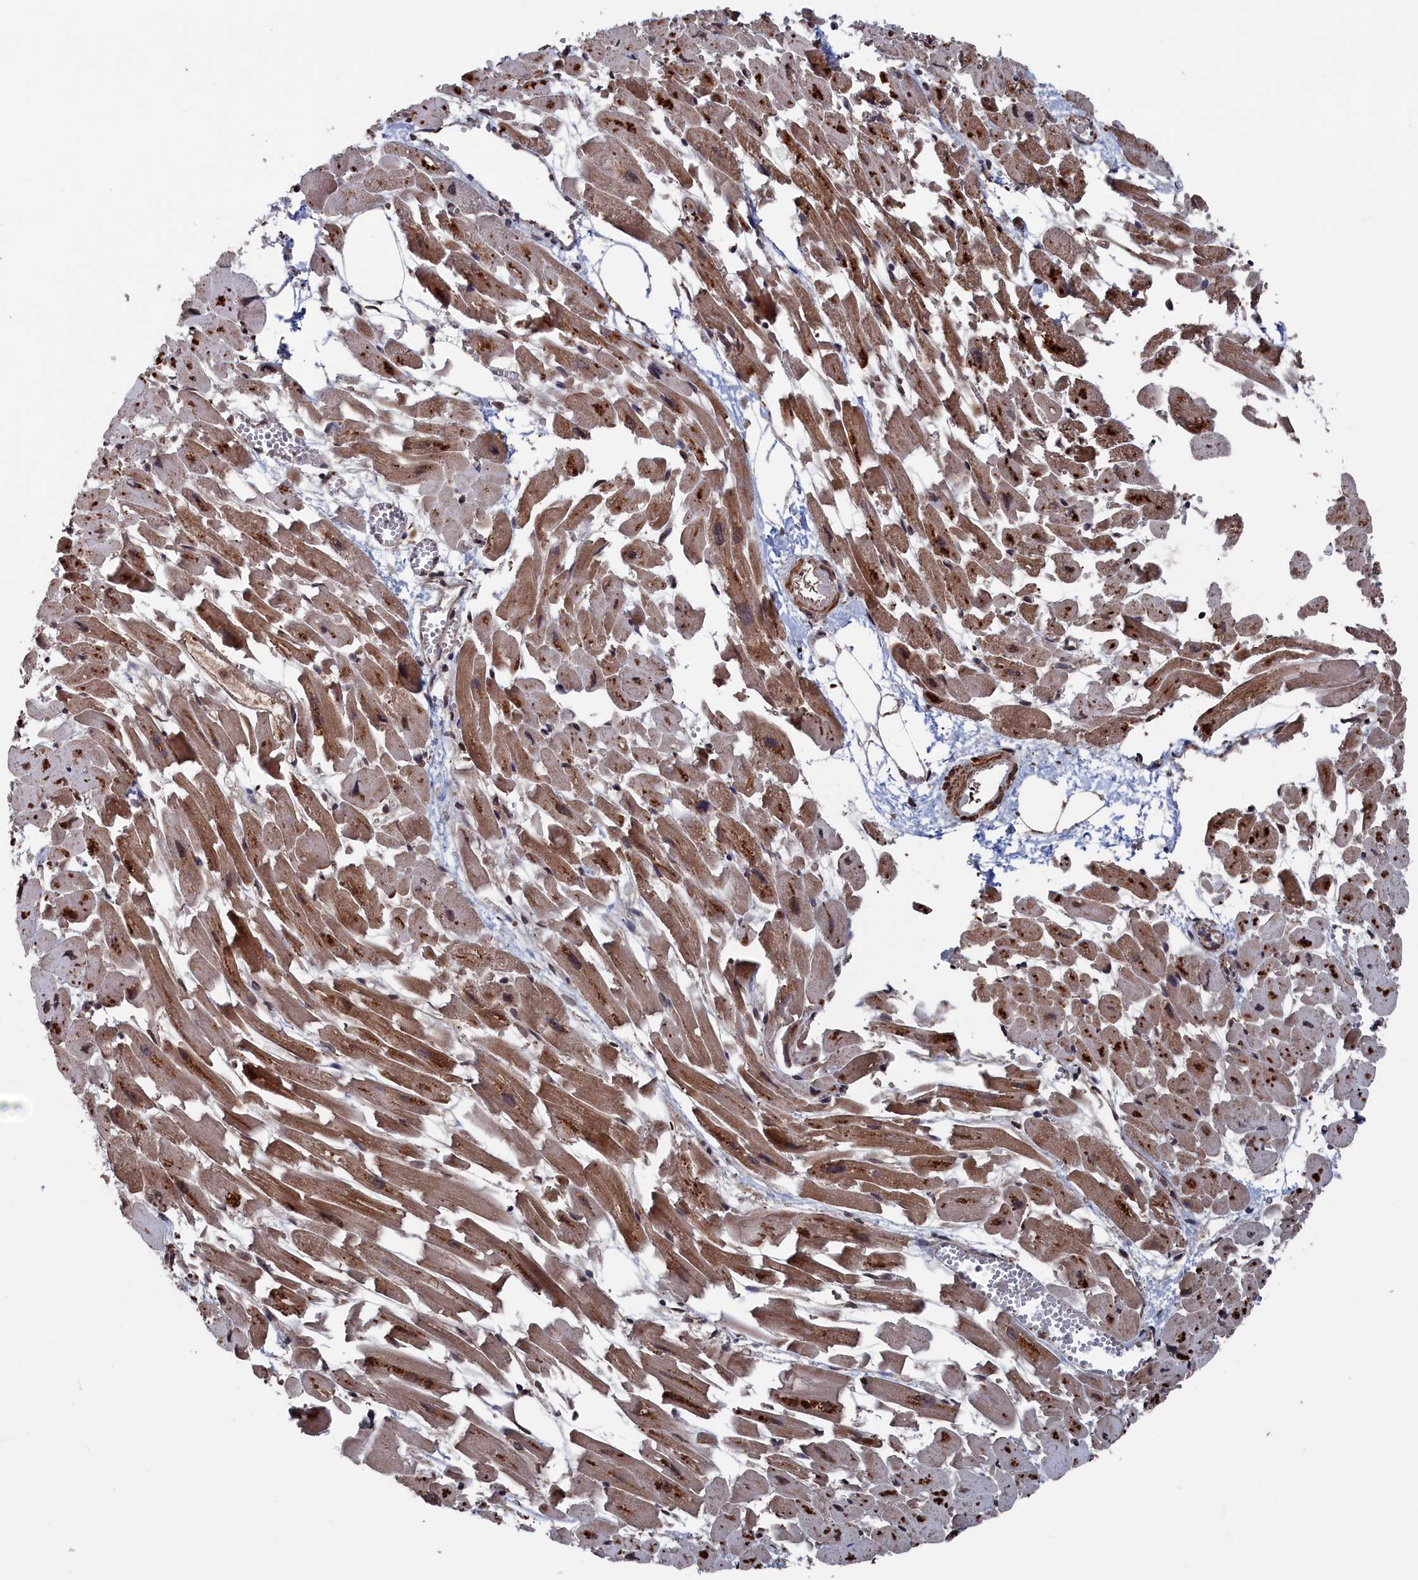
{"staining": {"intensity": "moderate", "quantity": ">75%", "location": "cytoplasmic/membranous"}, "tissue": "heart muscle", "cell_type": "Cardiomyocytes", "image_type": "normal", "snomed": [{"axis": "morphology", "description": "Normal tissue, NOS"}, {"axis": "topography", "description": "Heart"}], "caption": "A photomicrograph showing moderate cytoplasmic/membranous staining in about >75% of cardiomyocytes in benign heart muscle, as visualized by brown immunohistochemical staining.", "gene": "PDE12", "patient": {"sex": "female", "age": 64}}